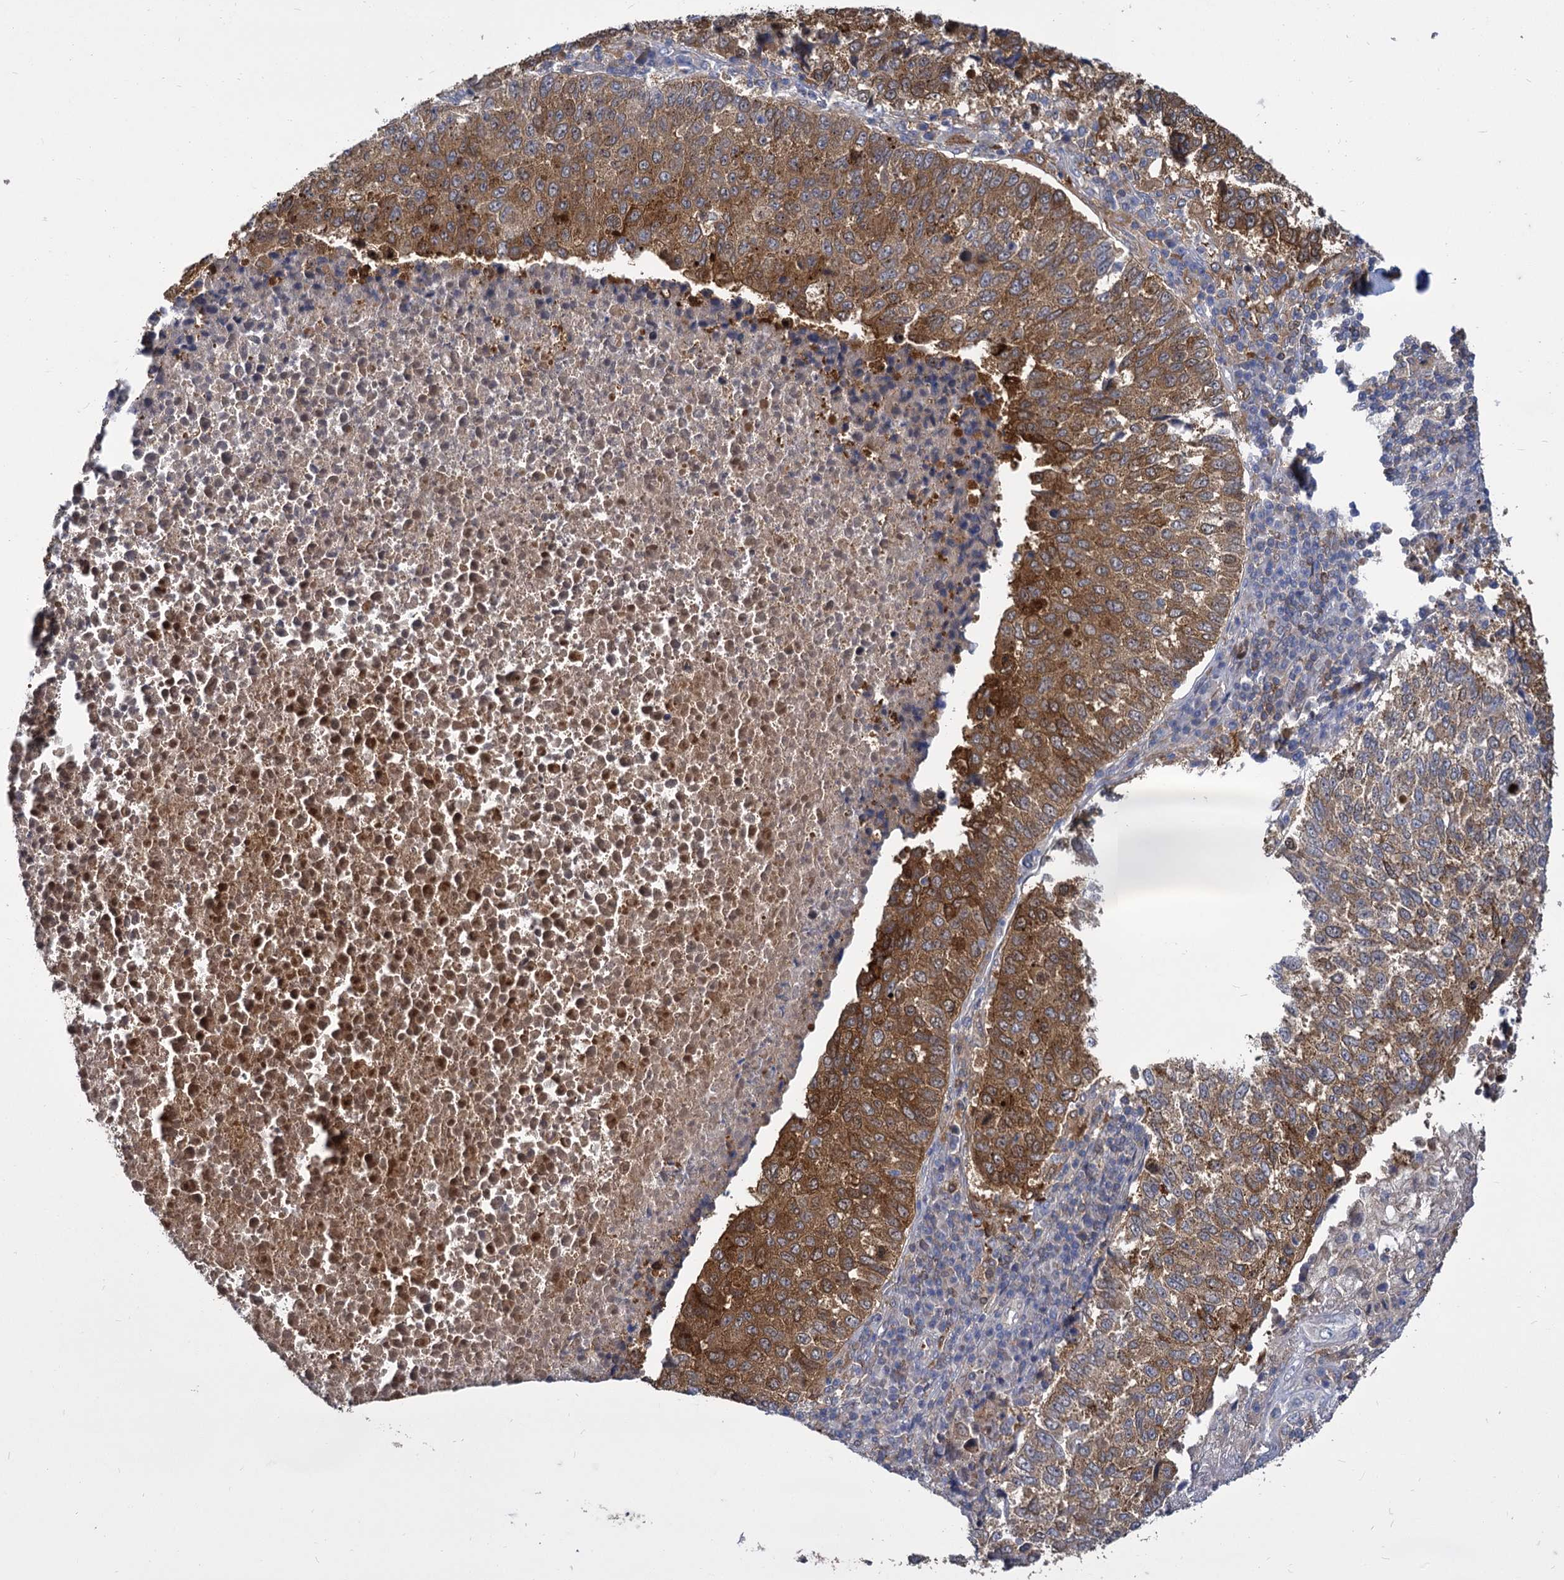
{"staining": {"intensity": "moderate", "quantity": ">75%", "location": "cytoplasmic/membranous"}, "tissue": "lung cancer", "cell_type": "Tumor cells", "image_type": "cancer", "snomed": [{"axis": "morphology", "description": "Squamous cell carcinoma, NOS"}, {"axis": "topography", "description": "Lung"}], "caption": "IHC (DAB) staining of human squamous cell carcinoma (lung) shows moderate cytoplasmic/membranous protein staining in approximately >75% of tumor cells.", "gene": "GCLC", "patient": {"sex": "male", "age": 73}}